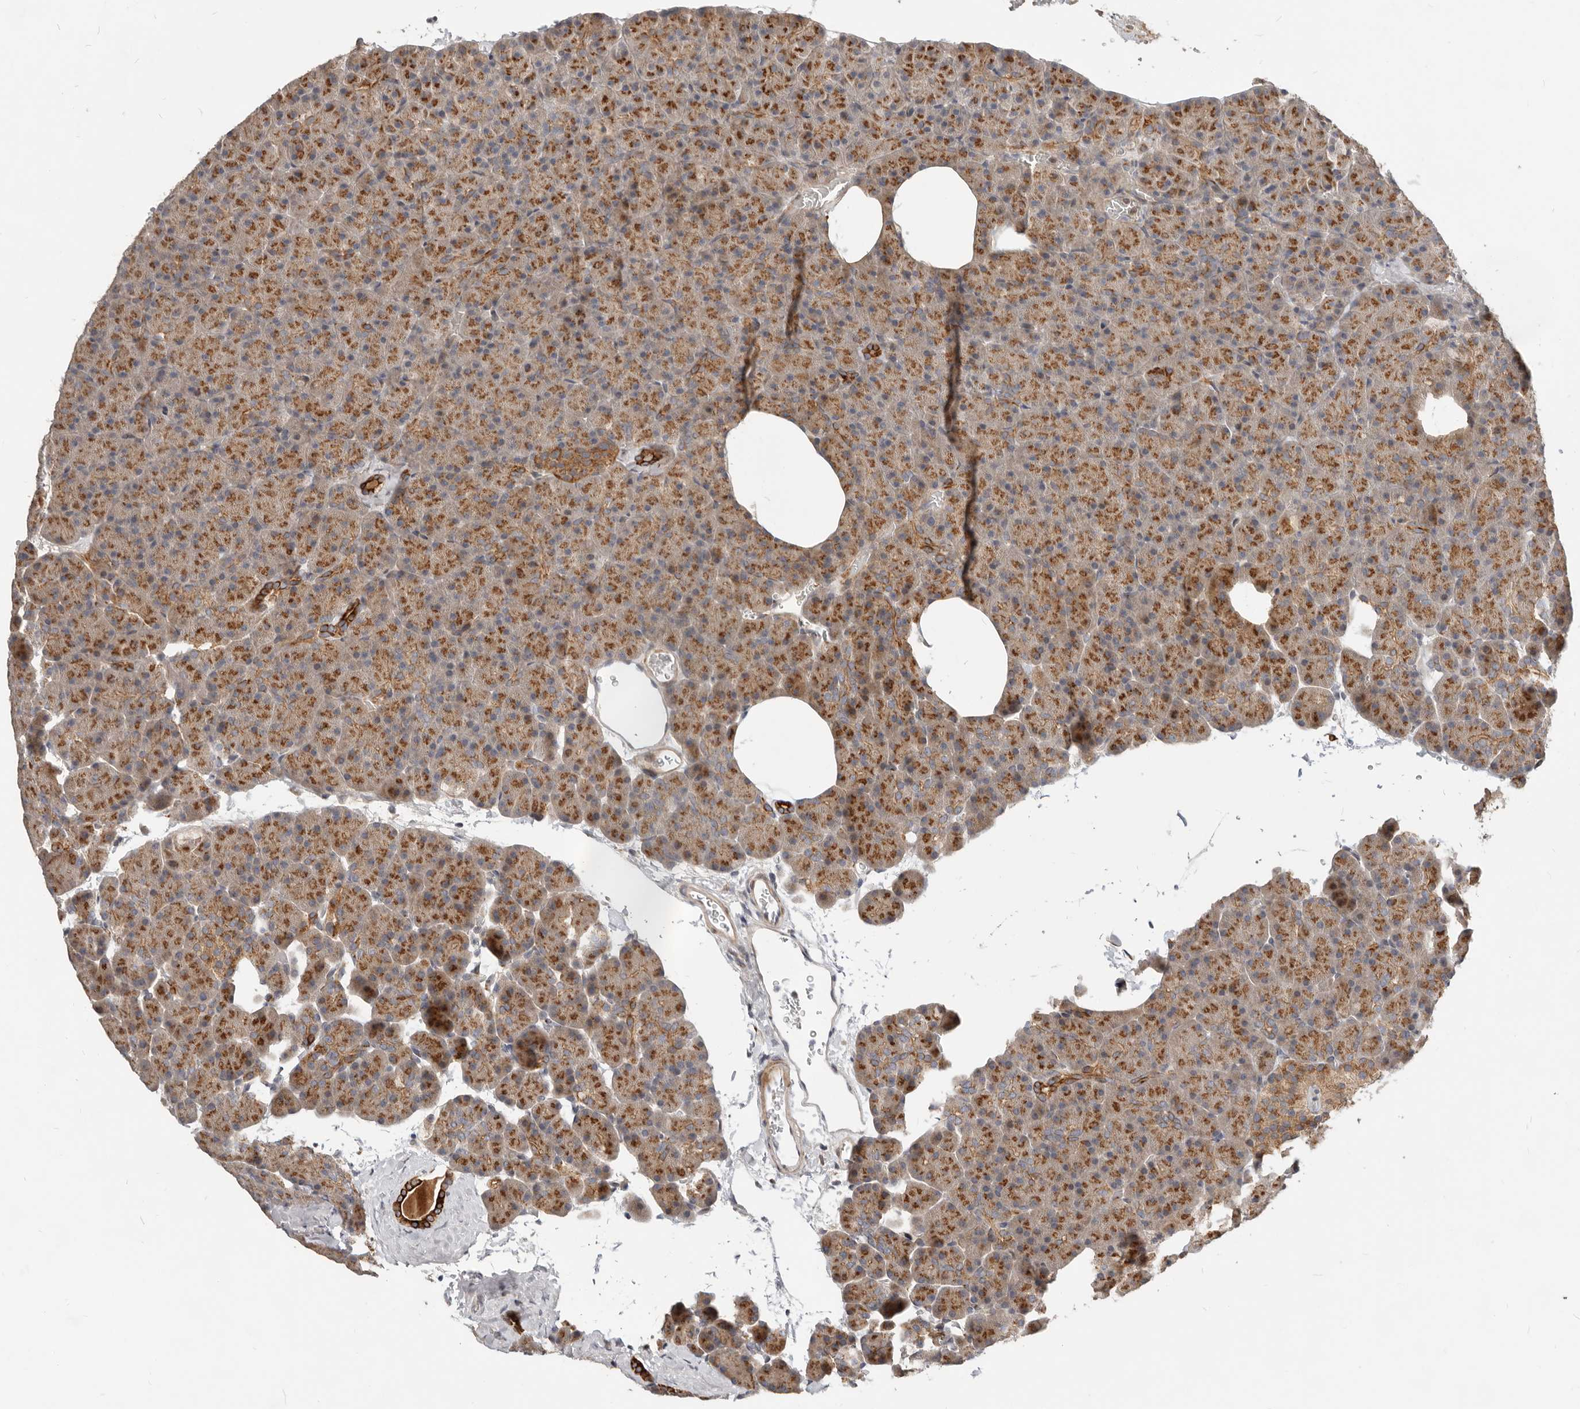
{"staining": {"intensity": "moderate", "quantity": ">75%", "location": "cytoplasmic/membranous"}, "tissue": "pancreas", "cell_type": "Exocrine glandular cells", "image_type": "normal", "snomed": [{"axis": "morphology", "description": "Normal tissue, NOS"}, {"axis": "morphology", "description": "Carcinoid, malignant, NOS"}, {"axis": "topography", "description": "Pancreas"}], "caption": "Protein expression analysis of unremarkable human pancreas reveals moderate cytoplasmic/membranous positivity in about >75% of exocrine glandular cells. The staining was performed using DAB (3,3'-diaminobenzidine) to visualize the protein expression in brown, while the nuclei were stained in blue with hematoxylin (Magnification: 20x).", "gene": "NPY4R2", "patient": {"sex": "female", "age": 35}}